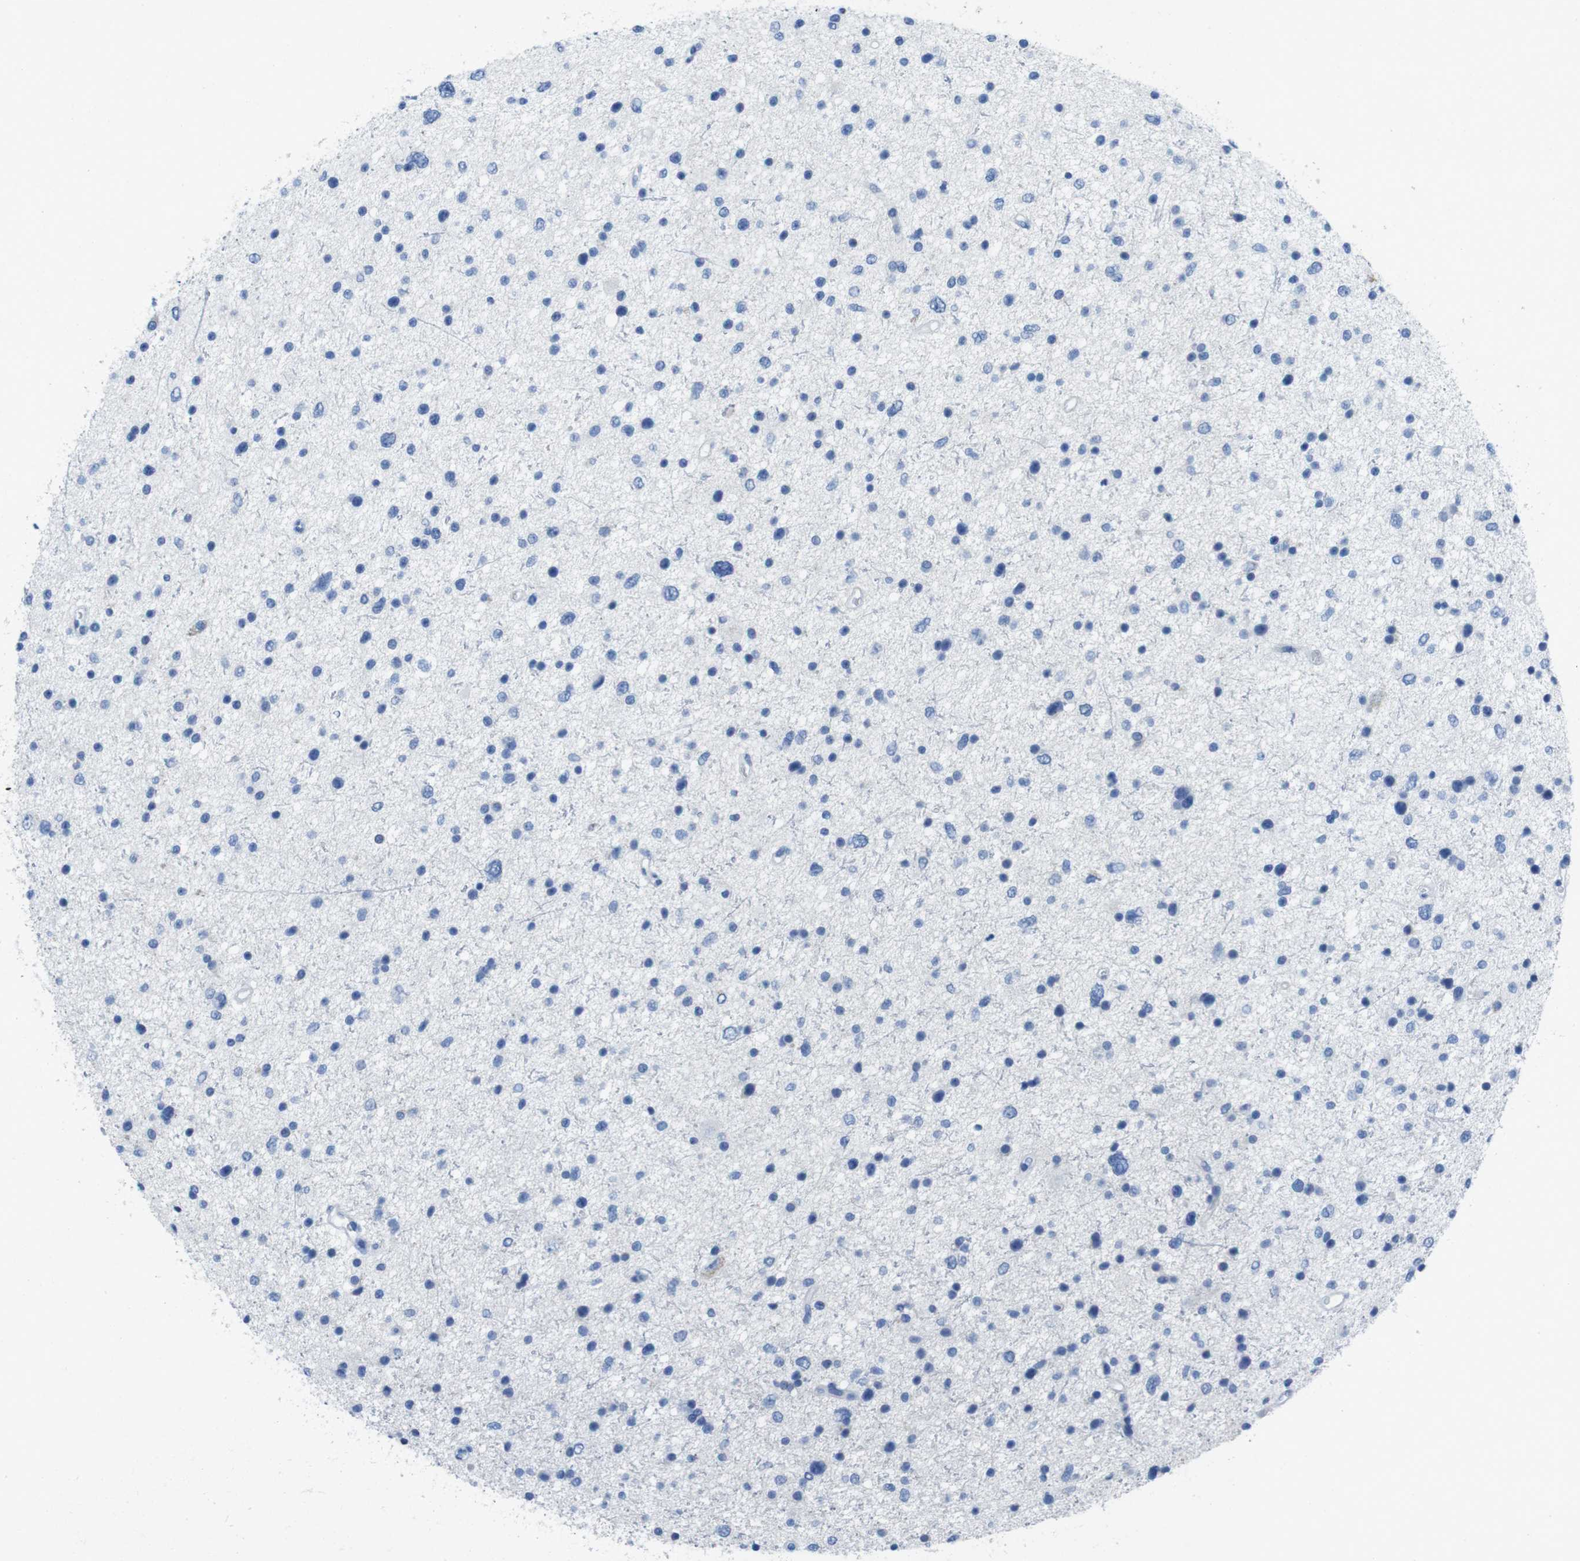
{"staining": {"intensity": "negative", "quantity": "none", "location": "none"}, "tissue": "glioma", "cell_type": "Tumor cells", "image_type": "cancer", "snomed": [{"axis": "morphology", "description": "Glioma, malignant, Low grade"}, {"axis": "topography", "description": "Brain"}], "caption": "This is a image of immunohistochemistry staining of malignant glioma (low-grade), which shows no positivity in tumor cells.", "gene": "CD5", "patient": {"sex": "female", "age": 37}}